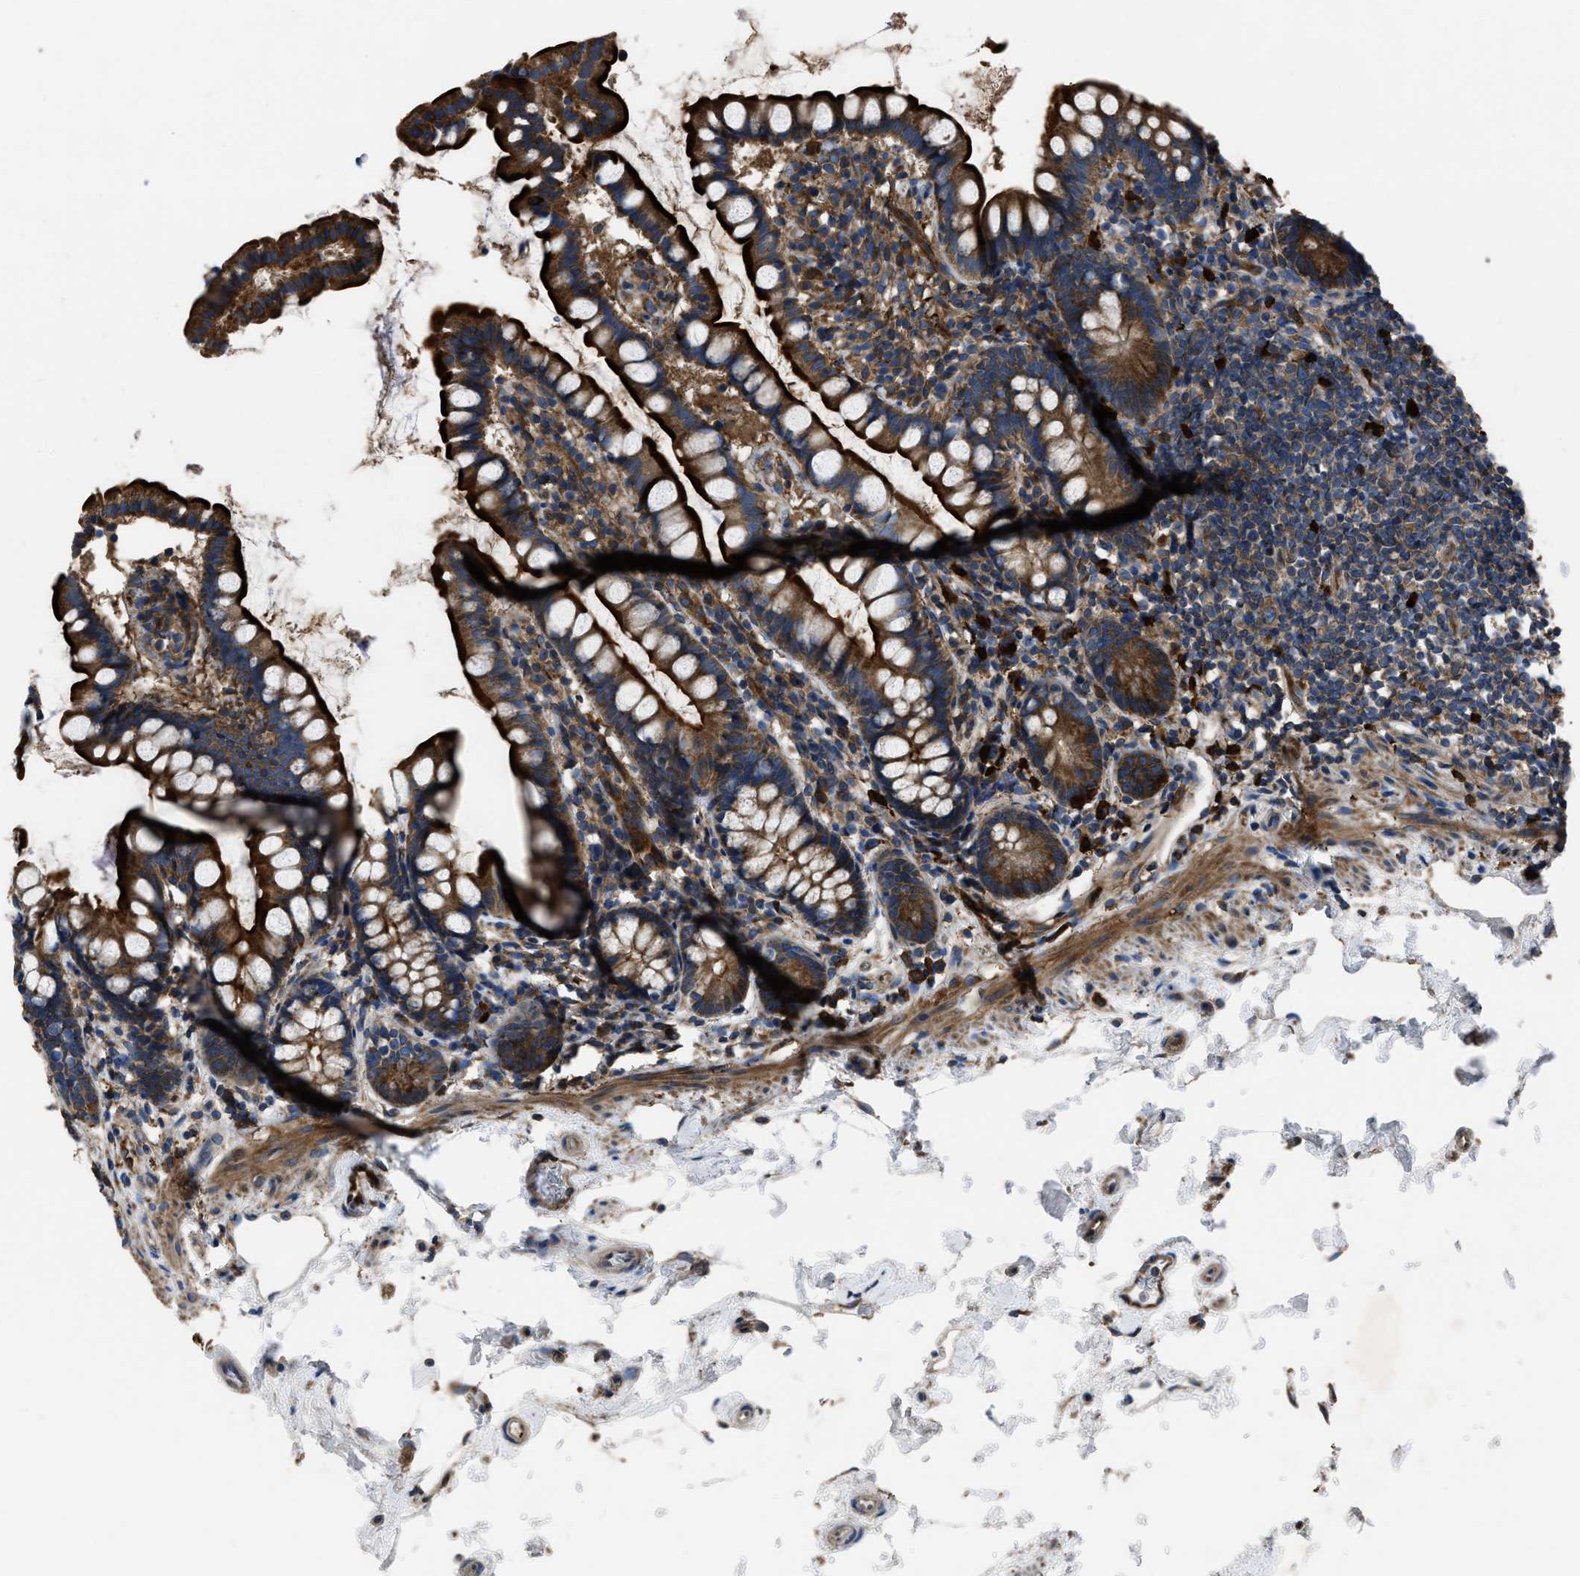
{"staining": {"intensity": "strong", "quantity": ">75%", "location": "cytoplasmic/membranous"}, "tissue": "small intestine", "cell_type": "Glandular cells", "image_type": "normal", "snomed": [{"axis": "morphology", "description": "Normal tissue, NOS"}, {"axis": "topography", "description": "Small intestine"}], "caption": "Immunohistochemistry staining of benign small intestine, which shows high levels of strong cytoplasmic/membranous positivity in approximately >75% of glandular cells indicating strong cytoplasmic/membranous protein staining. The staining was performed using DAB (3,3'-diaminobenzidine) (brown) for protein detection and nuclei were counterstained in hematoxylin (blue).", "gene": "ANGPT1", "patient": {"sex": "female", "age": 84}}